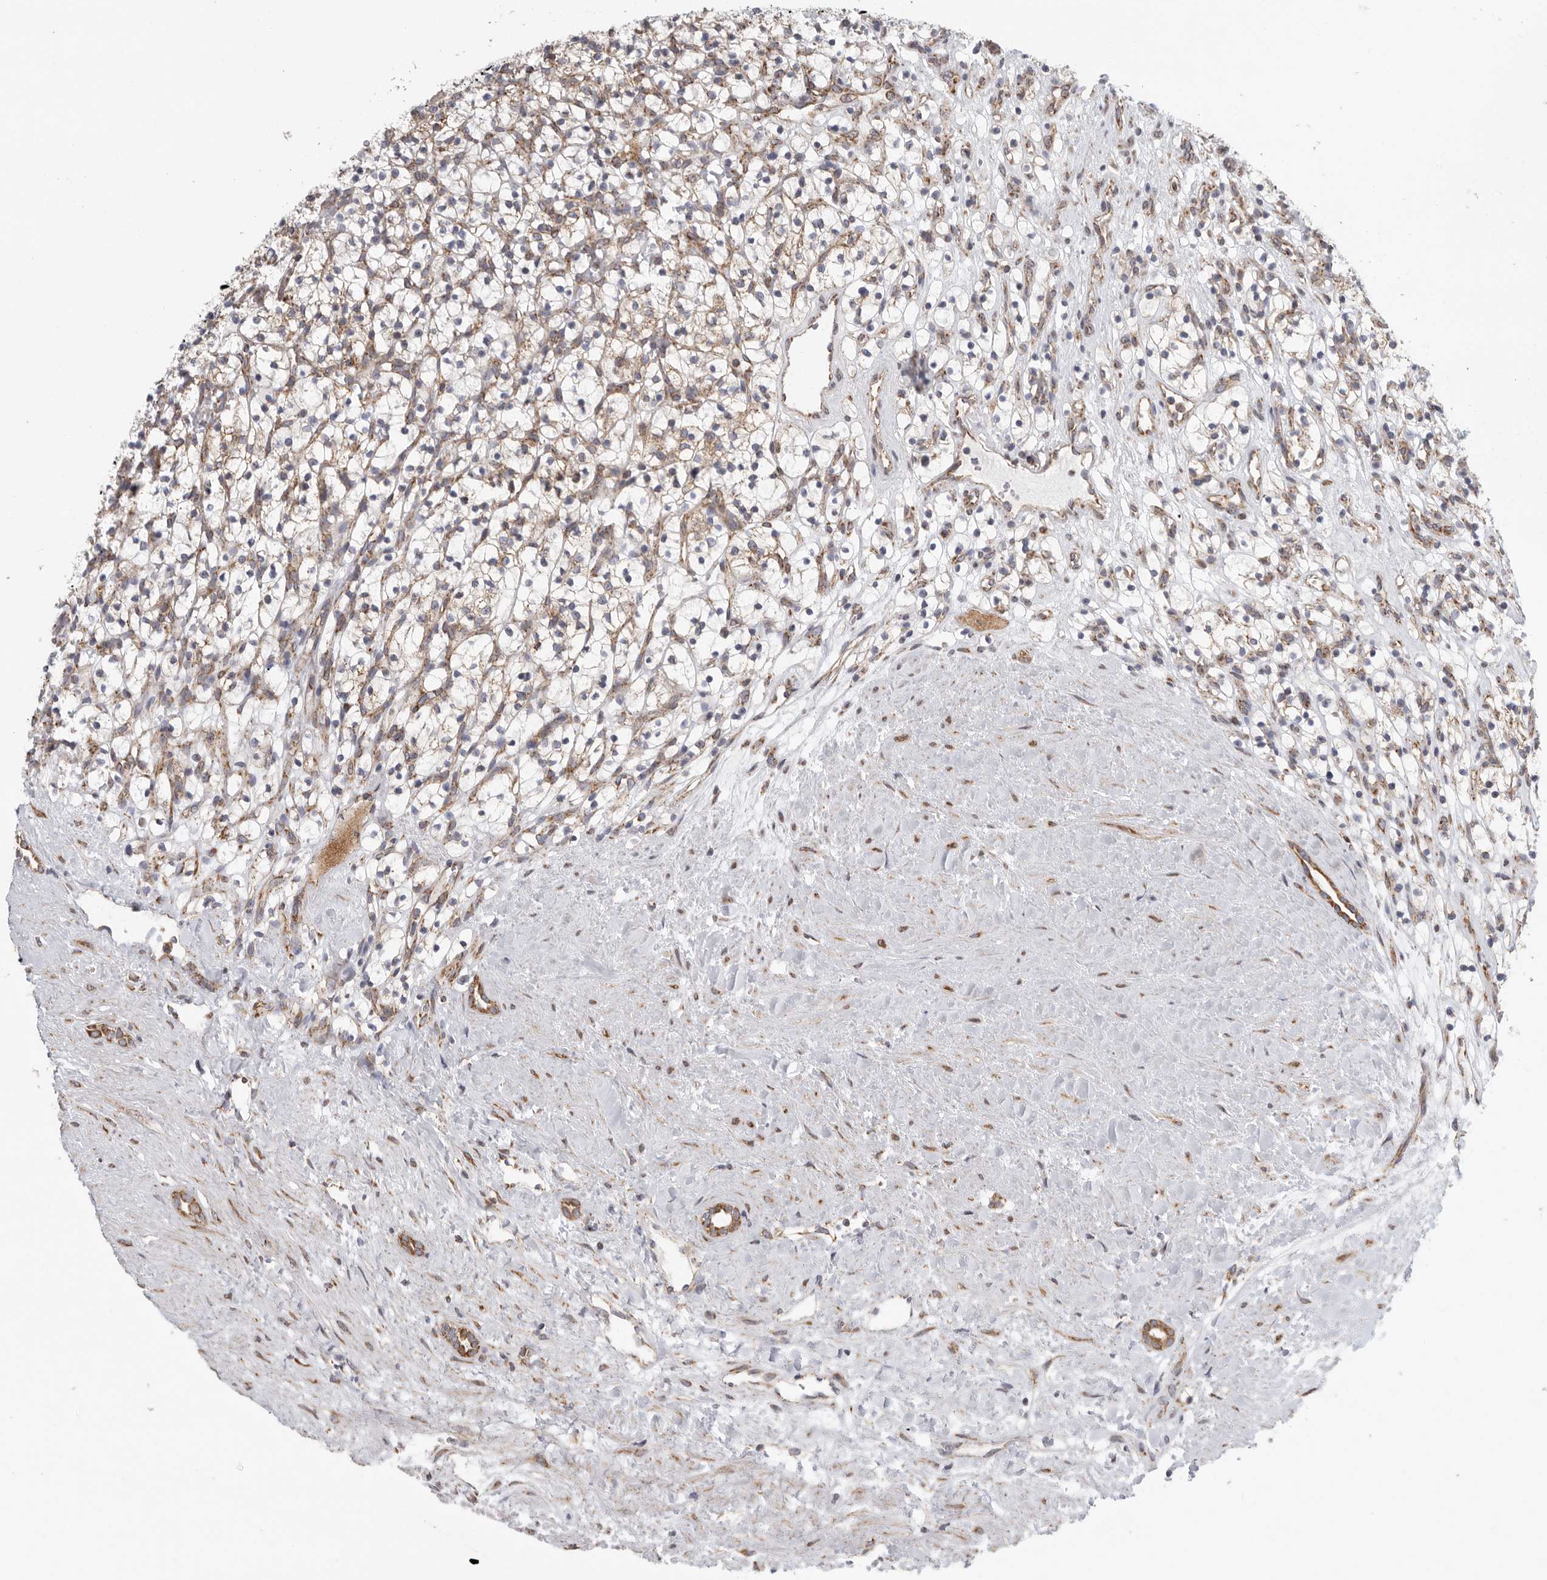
{"staining": {"intensity": "weak", "quantity": ">75%", "location": "cytoplasmic/membranous"}, "tissue": "renal cancer", "cell_type": "Tumor cells", "image_type": "cancer", "snomed": [{"axis": "morphology", "description": "Adenocarcinoma, NOS"}, {"axis": "topography", "description": "Kidney"}], "caption": "This is an image of IHC staining of adenocarcinoma (renal), which shows weak staining in the cytoplasmic/membranous of tumor cells.", "gene": "FKBP8", "patient": {"sex": "female", "age": 57}}